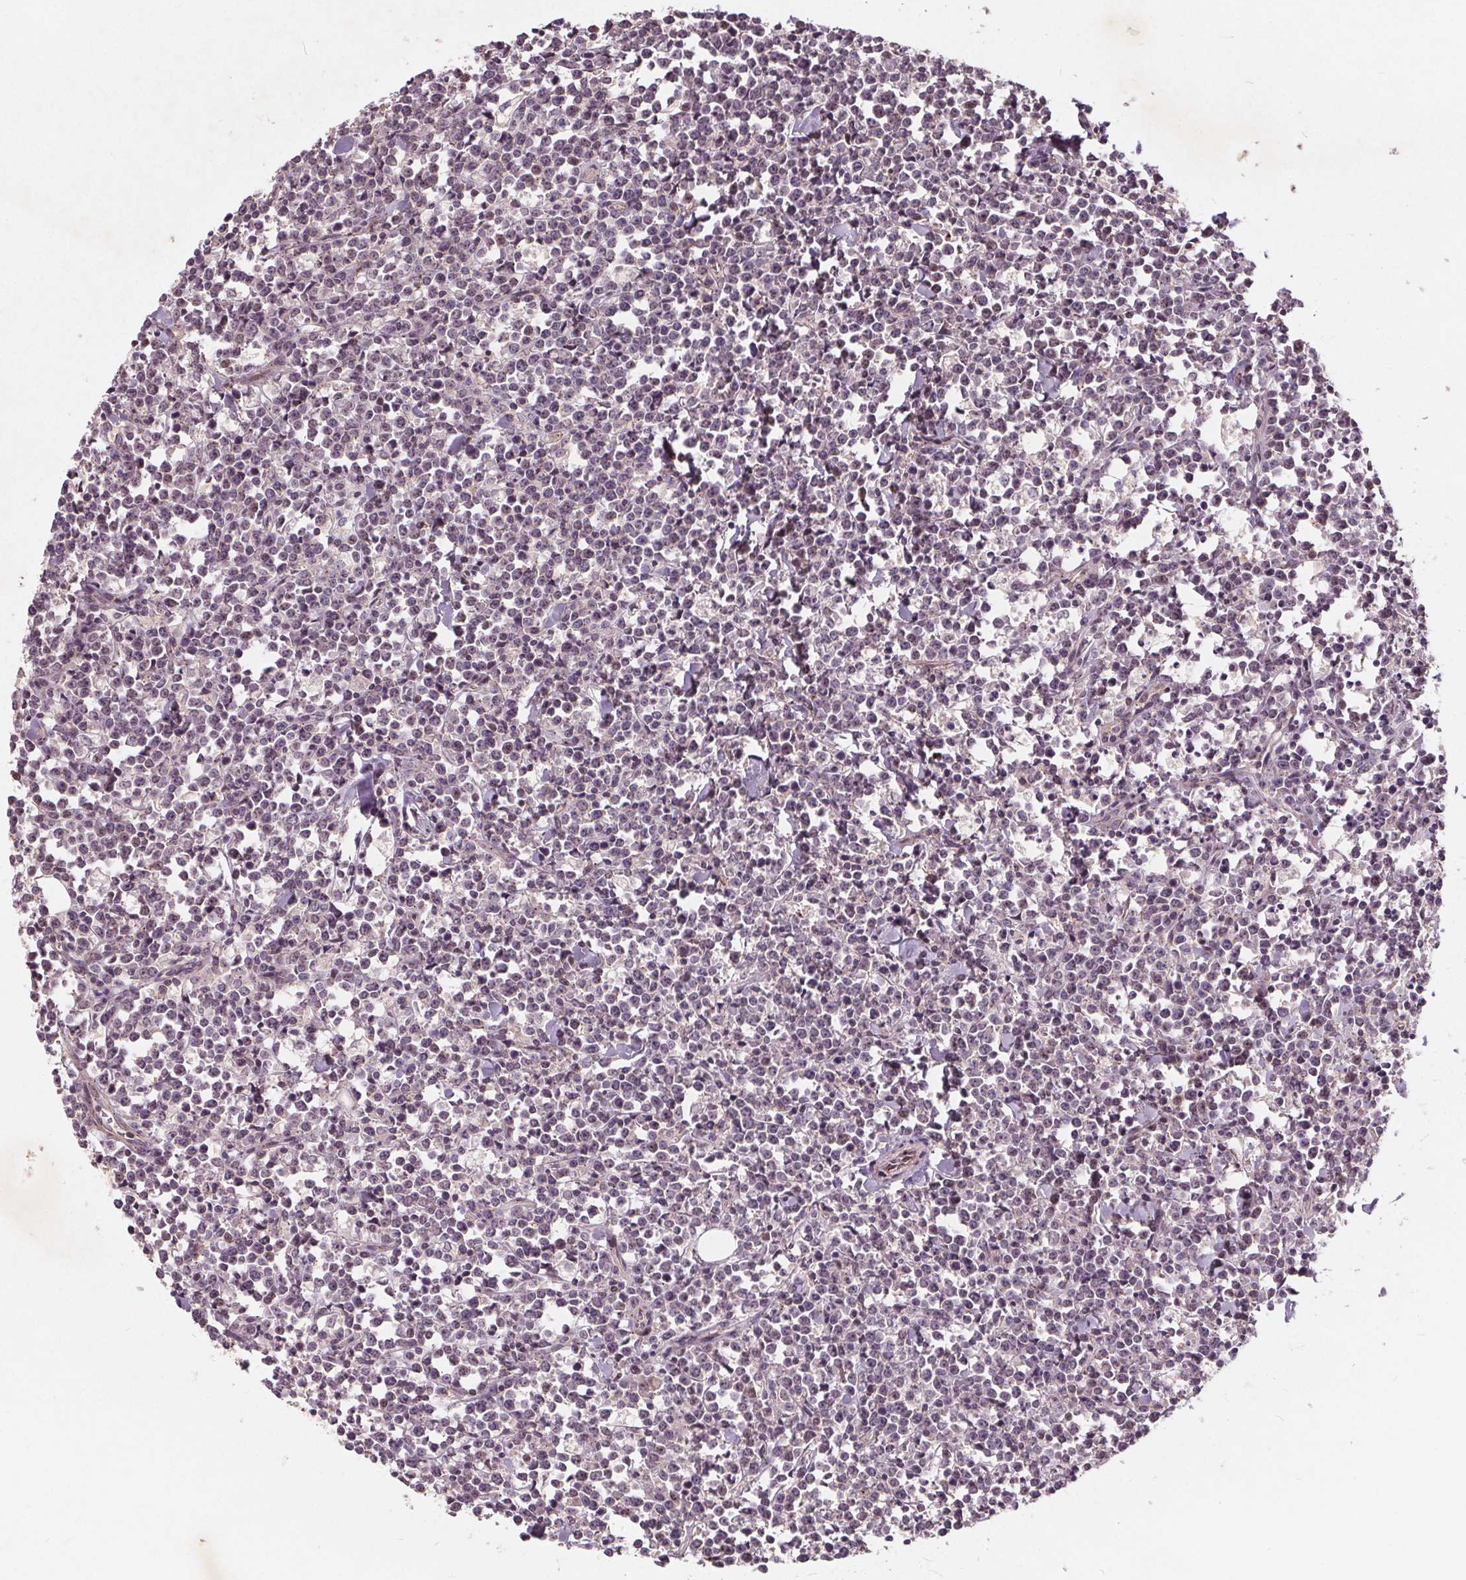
{"staining": {"intensity": "negative", "quantity": "none", "location": "none"}, "tissue": "lymphoma", "cell_type": "Tumor cells", "image_type": "cancer", "snomed": [{"axis": "morphology", "description": "Malignant lymphoma, non-Hodgkin's type, High grade"}, {"axis": "topography", "description": "Small intestine"}], "caption": "Immunohistochemistry image of human high-grade malignant lymphoma, non-Hodgkin's type stained for a protein (brown), which reveals no staining in tumor cells.", "gene": "CSNK1G2", "patient": {"sex": "female", "age": 56}}